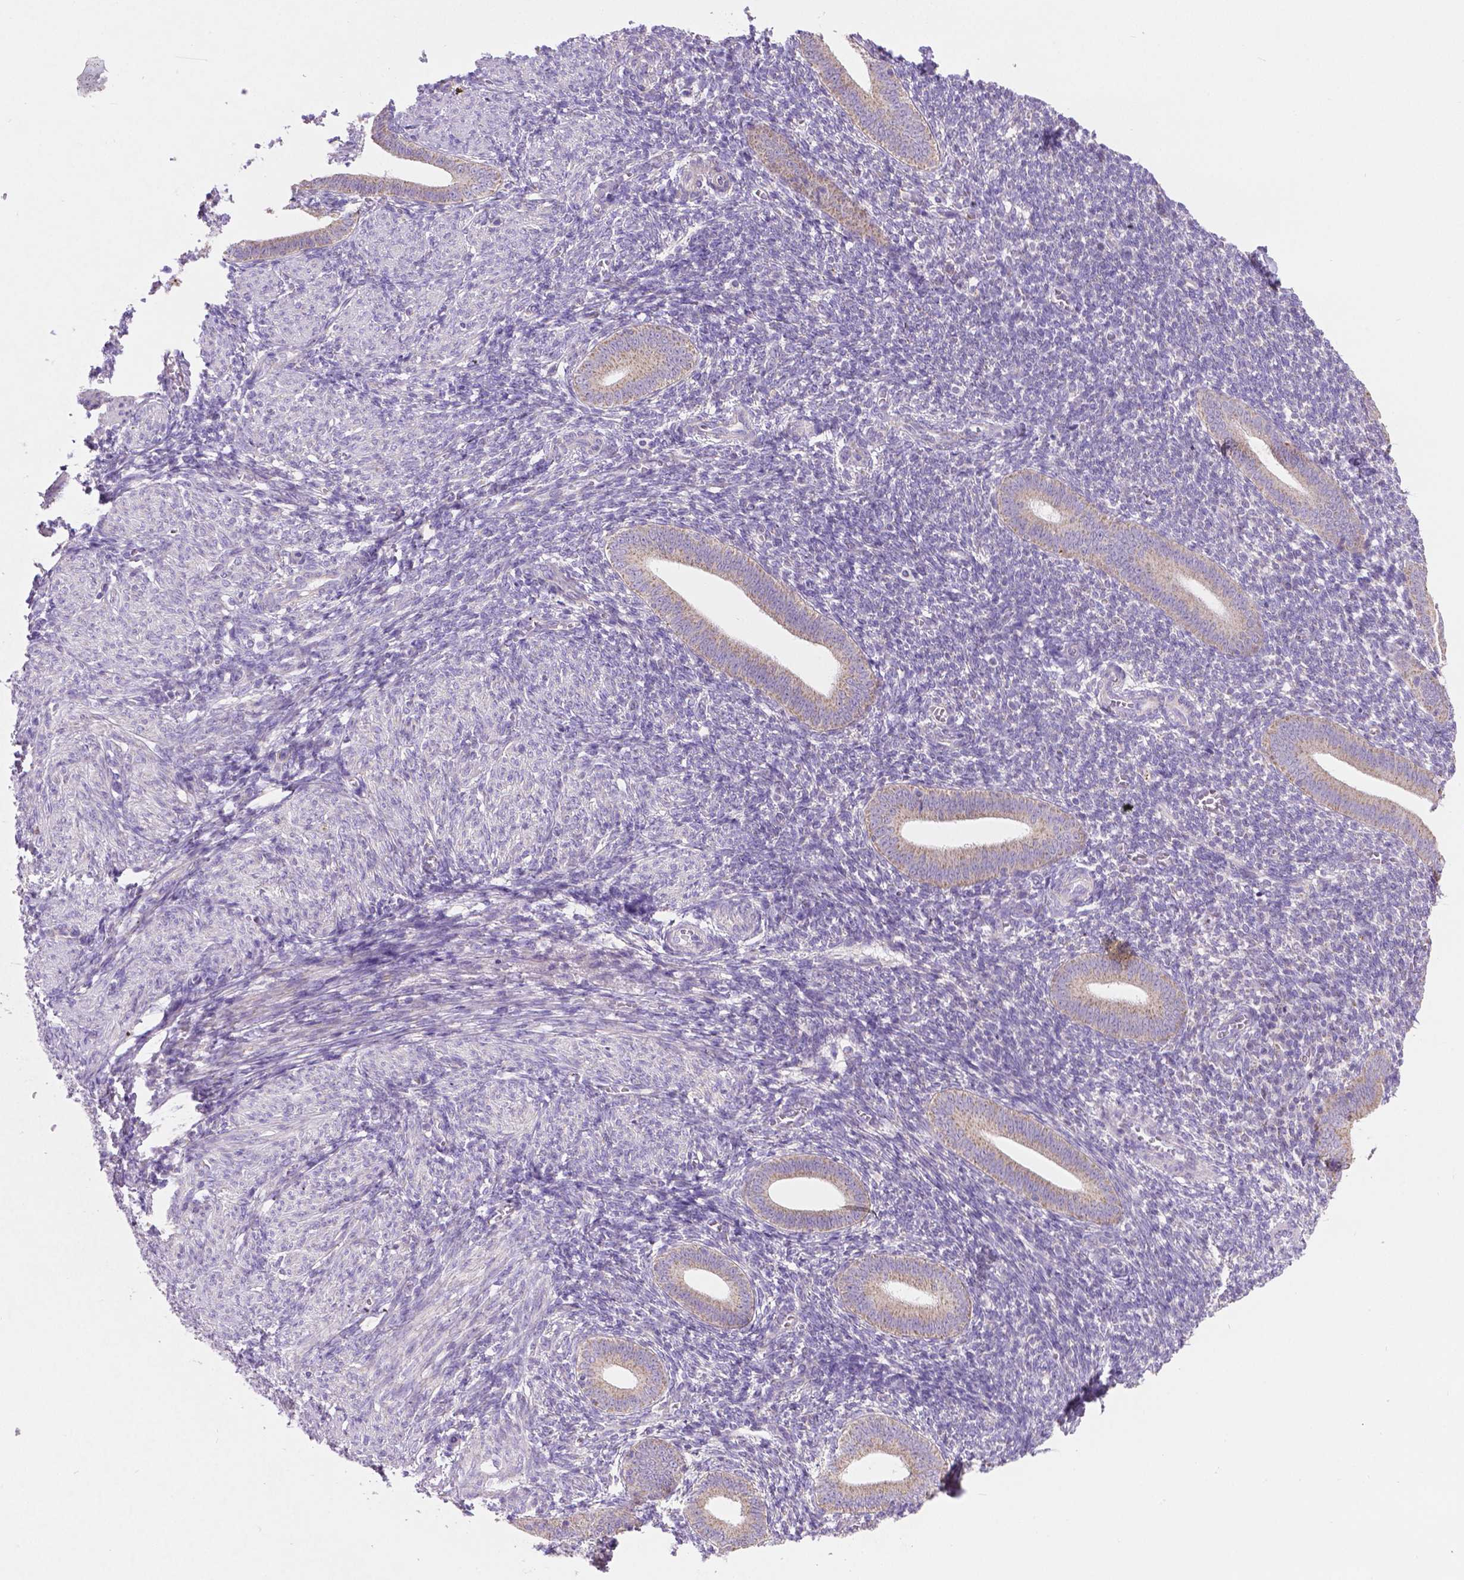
{"staining": {"intensity": "negative", "quantity": "none", "location": "none"}, "tissue": "endometrium", "cell_type": "Cells in endometrial stroma", "image_type": "normal", "snomed": [{"axis": "morphology", "description": "Normal tissue, NOS"}, {"axis": "topography", "description": "Endometrium"}], "caption": "This is an immunohistochemistry micrograph of normal endometrium. There is no positivity in cells in endometrial stroma.", "gene": "CSPG5", "patient": {"sex": "female", "age": 25}}